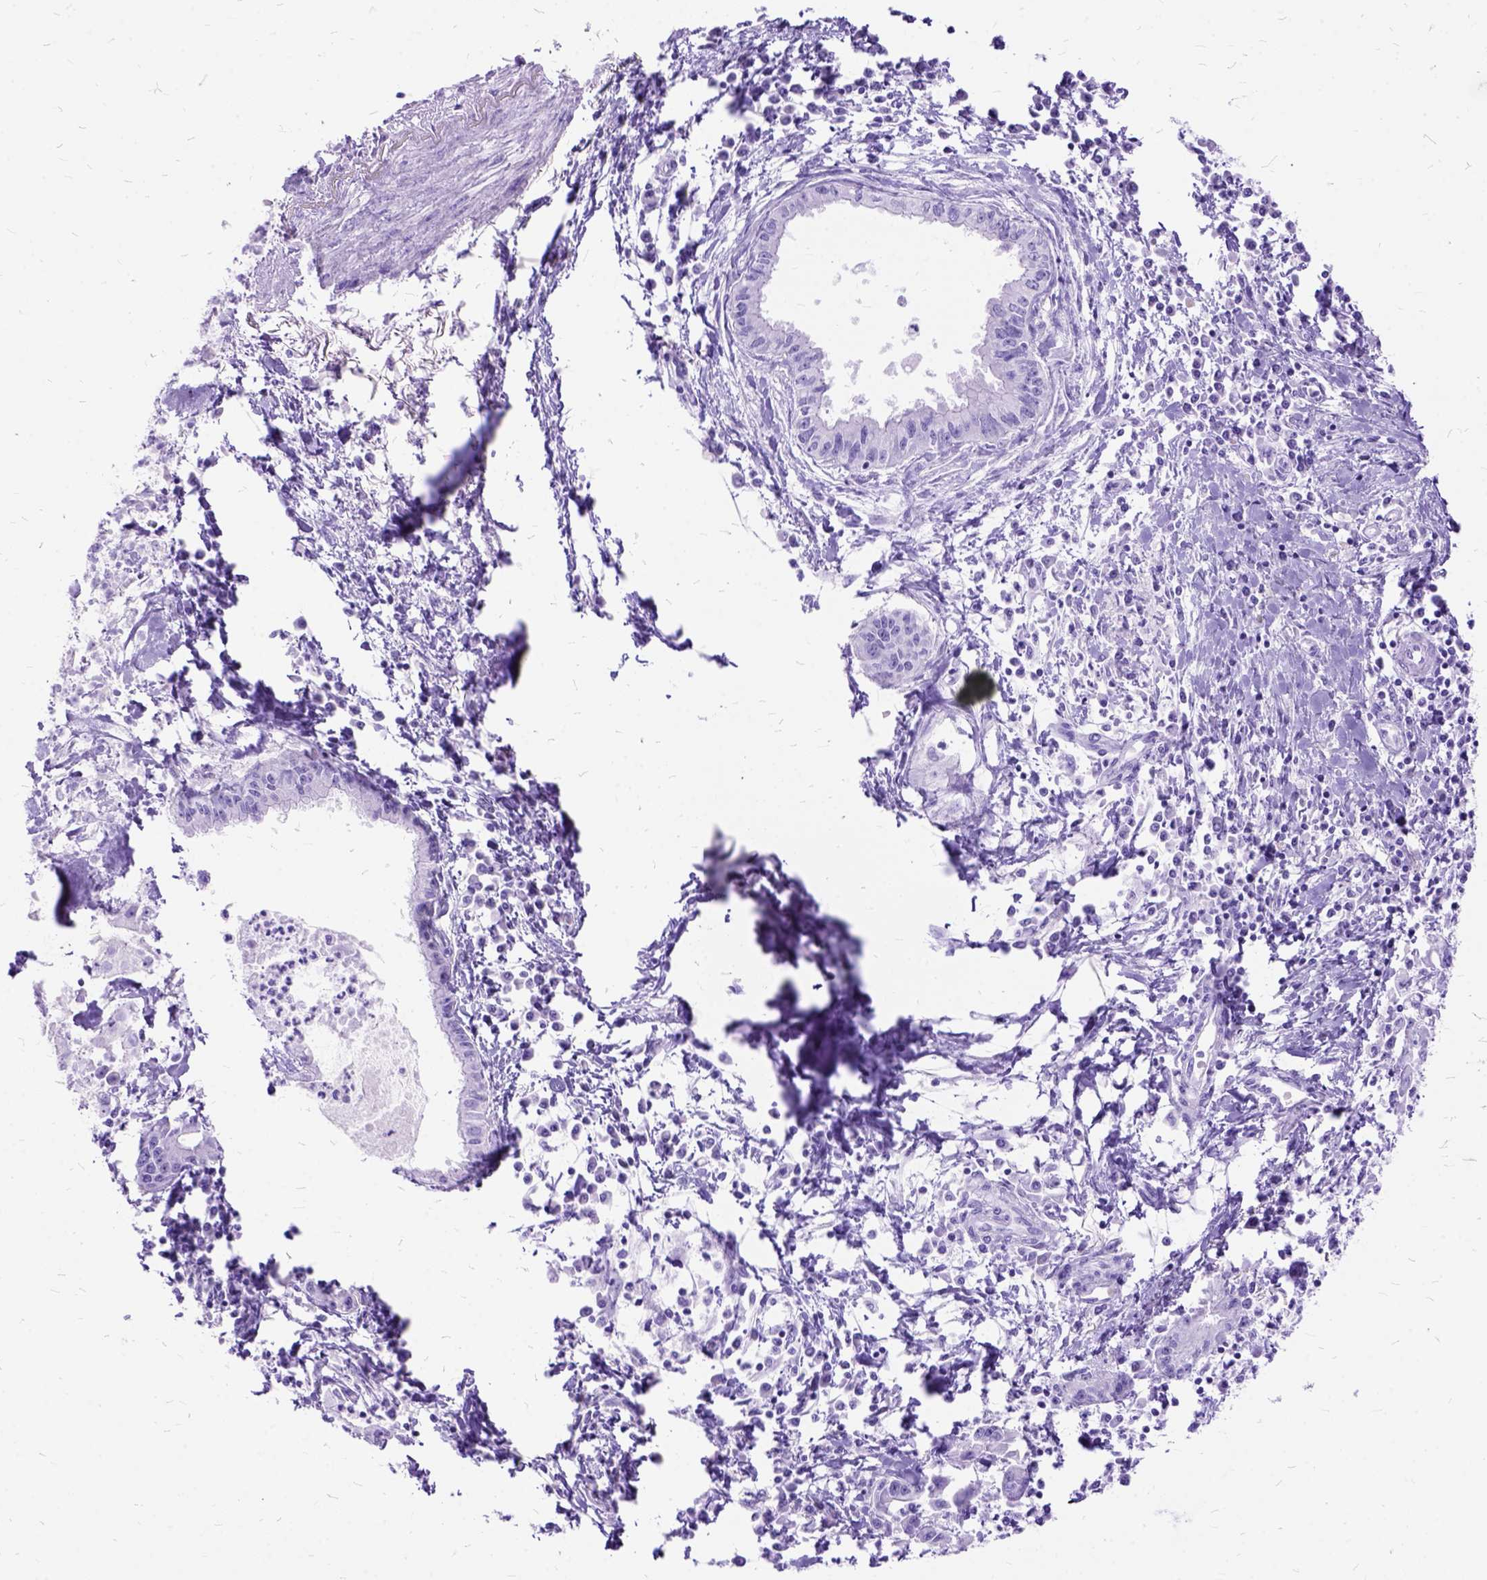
{"staining": {"intensity": "negative", "quantity": "none", "location": "none"}, "tissue": "pancreatic cancer", "cell_type": "Tumor cells", "image_type": "cancer", "snomed": [{"axis": "morphology", "description": "Adenocarcinoma, NOS"}, {"axis": "topography", "description": "Pancreas"}], "caption": "DAB (3,3'-diaminobenzidine) immunohistochemical staining of adenocarcinoma (pancreatic) shows no significant positivity in tumor cells.", "gene": "DNAH2", "patient": {"sex": "male", "age": 72}}